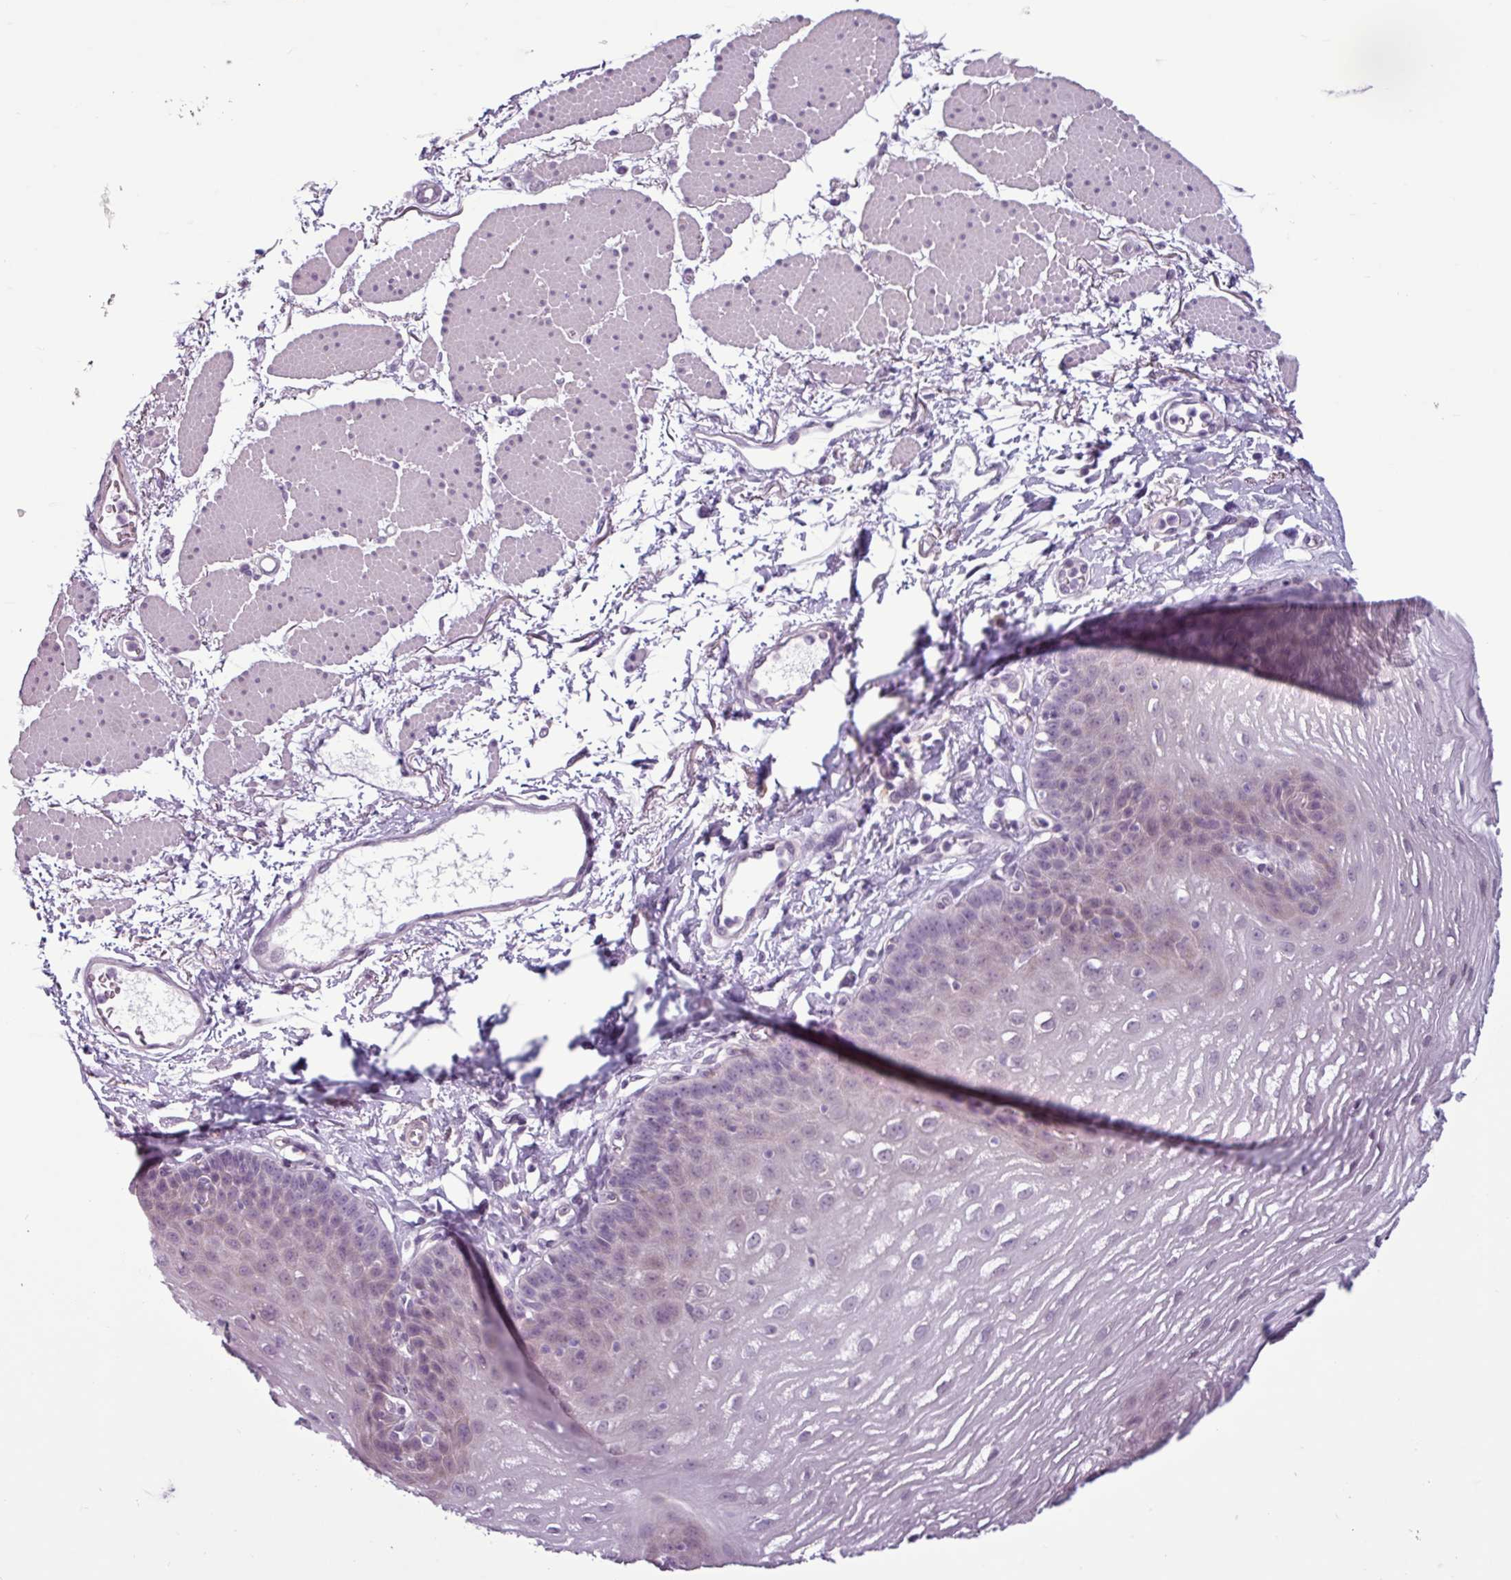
{"staining": {"intensity": "negative", "quantity": "none", "location": "none"}, "tissue": "esophagus", "cell_type": "Squamous epithelial cells", "image_type": "normal", "snomed": [{"axis": "morphology", "description": "Normal tissue, NOS"}, {"axis": "topography", "description": "Esophagus"}], "caption": "Immunohistochemistry (IHC) of benign esophagus demonstrates no expression in squamous epithelial cells.", "gene": "C9orf24", "patient": {"sex": "female", "age": 81}}